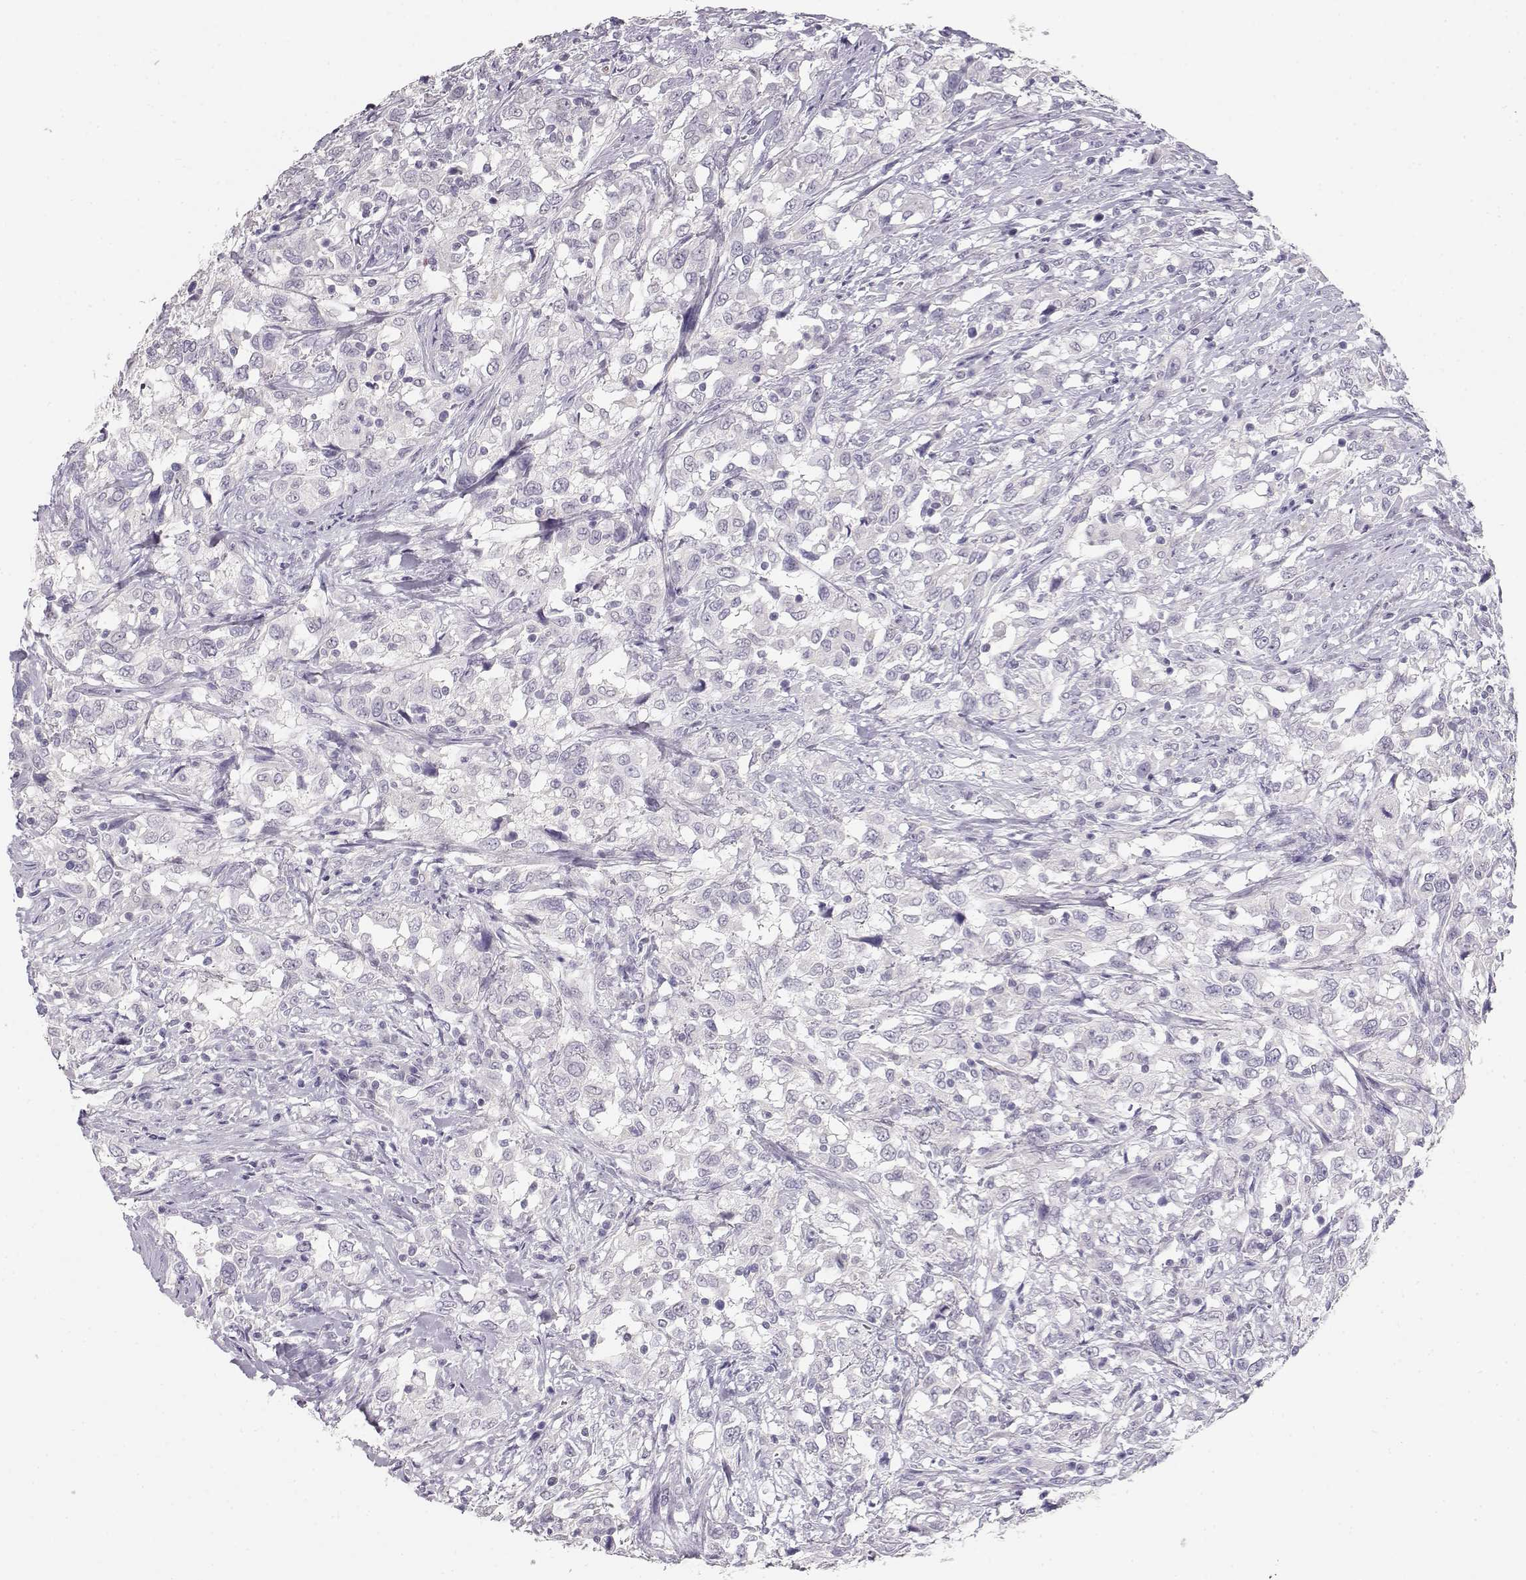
{"staining": {"intensity": "negative", "quantity": "none", "location": "none"}, "tissue": "urothelial cancer", "cell_type": "Tumor cells", "image_type": "cancer", "snomed": [{"axis": "morphology", "description": "Urothelial carcinoma, NOS"}, {"axis": "morphology", "description": "Urothelial carcinoma, High grade"}, {"axis": "topography", "description": "Urinary bladder"}], "caption": "DAB immunohistochemical staining of human transitional cell carcinoma demonstrates no significant positivity in tumor cells. Nuclei are stained in blue.", "gene": "NUTM1", "patient": {"sex": "female", "age": 64}}